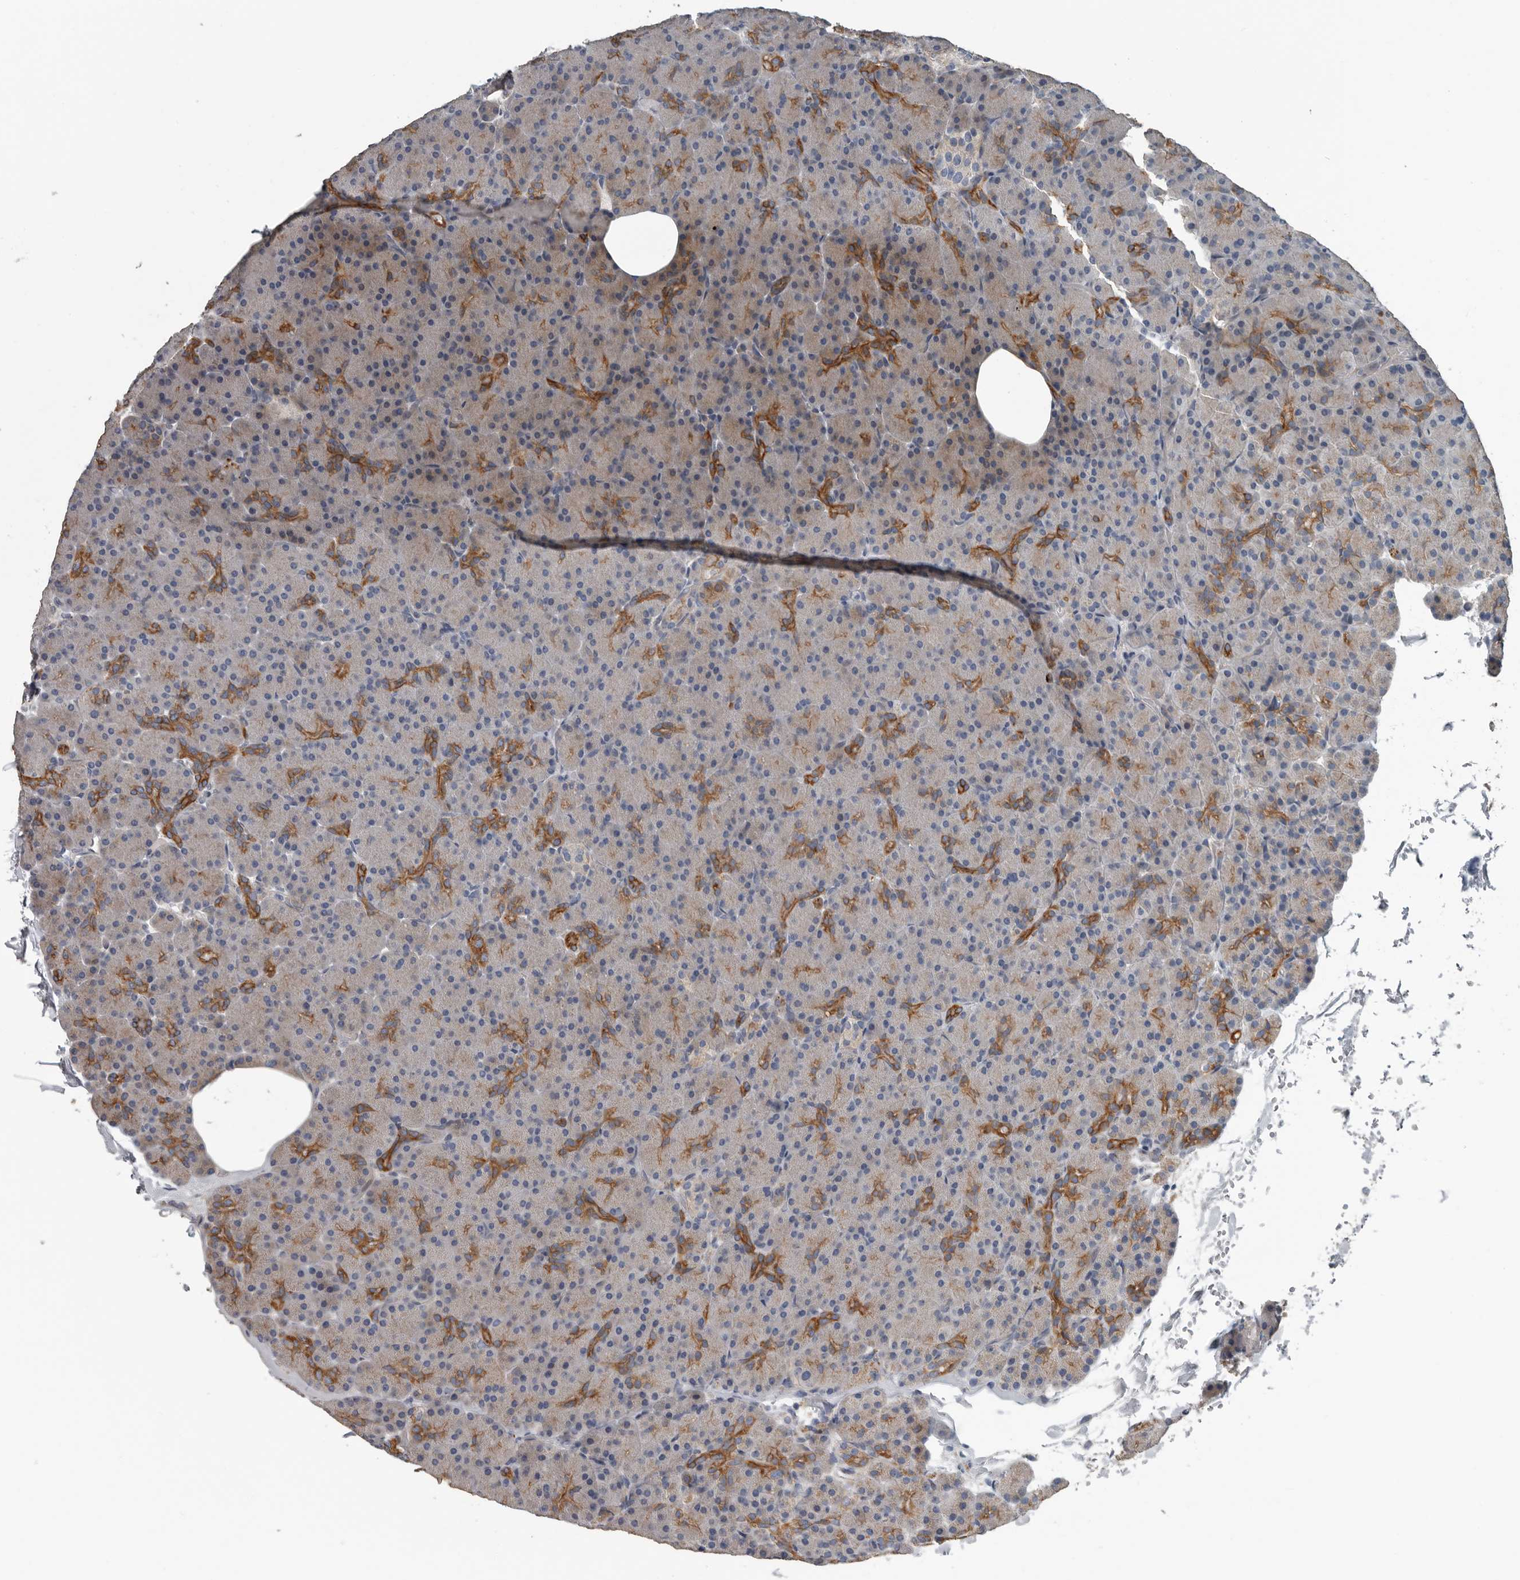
{"staining": {"intensity": "strong", "quantity": "<25%", "location": "cytoplasmic/membranous"}, "tissue": "pancreas", "cell_type": "Exocrine glandular cells", "image_type": "normal", "snomed": [{"axis": "morphology", "description": "Normal tissue, NOS"}, {"axis": "topography", "description": "Pancreas"}], "caption": "IHC micrograph of normal pancreas: human pancreas stained using immunohistochemistry (IHC) demonstrates medium levels of strong protein expression localized specifically in the cytoplasmic/membranous of exocrine glandular cells, appearing as a cytoplasmic/membranous brown color.", "gene": "DPY19L4", "patient": {"sex": "female", "age": 43}}